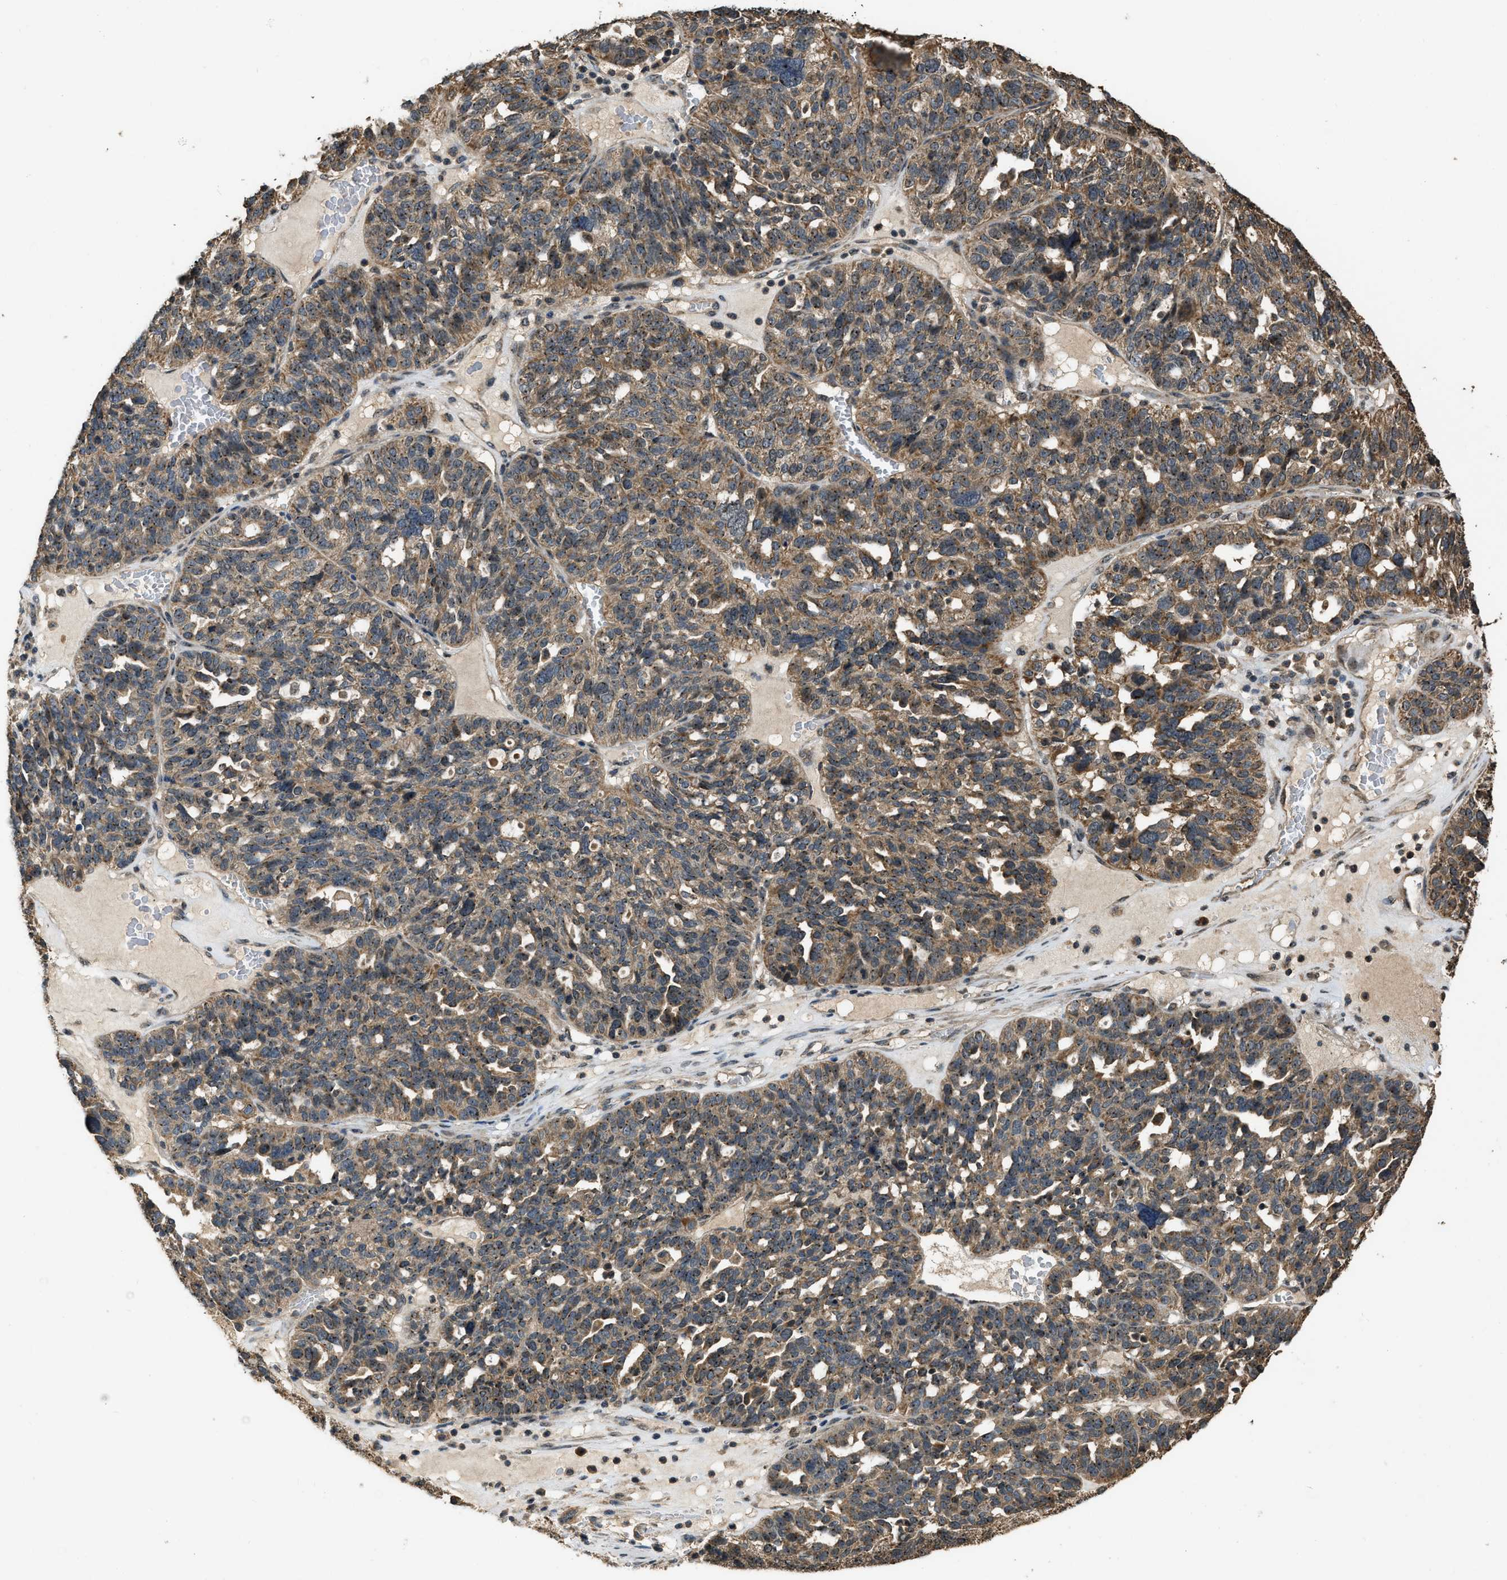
{"staining": {"intensity": "moderate", "quantity": ">75%", "location": "cytoplasmic/membranous,nuclear"}, "tissue": "ovarian cancer", "cell_type": "Tumor cells", "image_type": "cancer", "snomed": [{"axis": "morphology", "description": "Cystadenocarcinoma, serous, NOS"}, {"axis": "topography", "description": "Ovary"}], "caption": "Immunohistochemistry (DAB (3,3'-diaminobenzidine)) staining of human serous cystadenocarcinoma (ovarian) displays moderate cytoplasmic/membranous and nuclear protein staining in approximately >75% of tumor cells. The staining was performed using DAB to visualize the protein expression in brown, while the nuclei were stained in blue with hematoxylin (Magnification: 20x).", "gene": "DENND6B", "patient": {"sex": "female", "age": 59}}